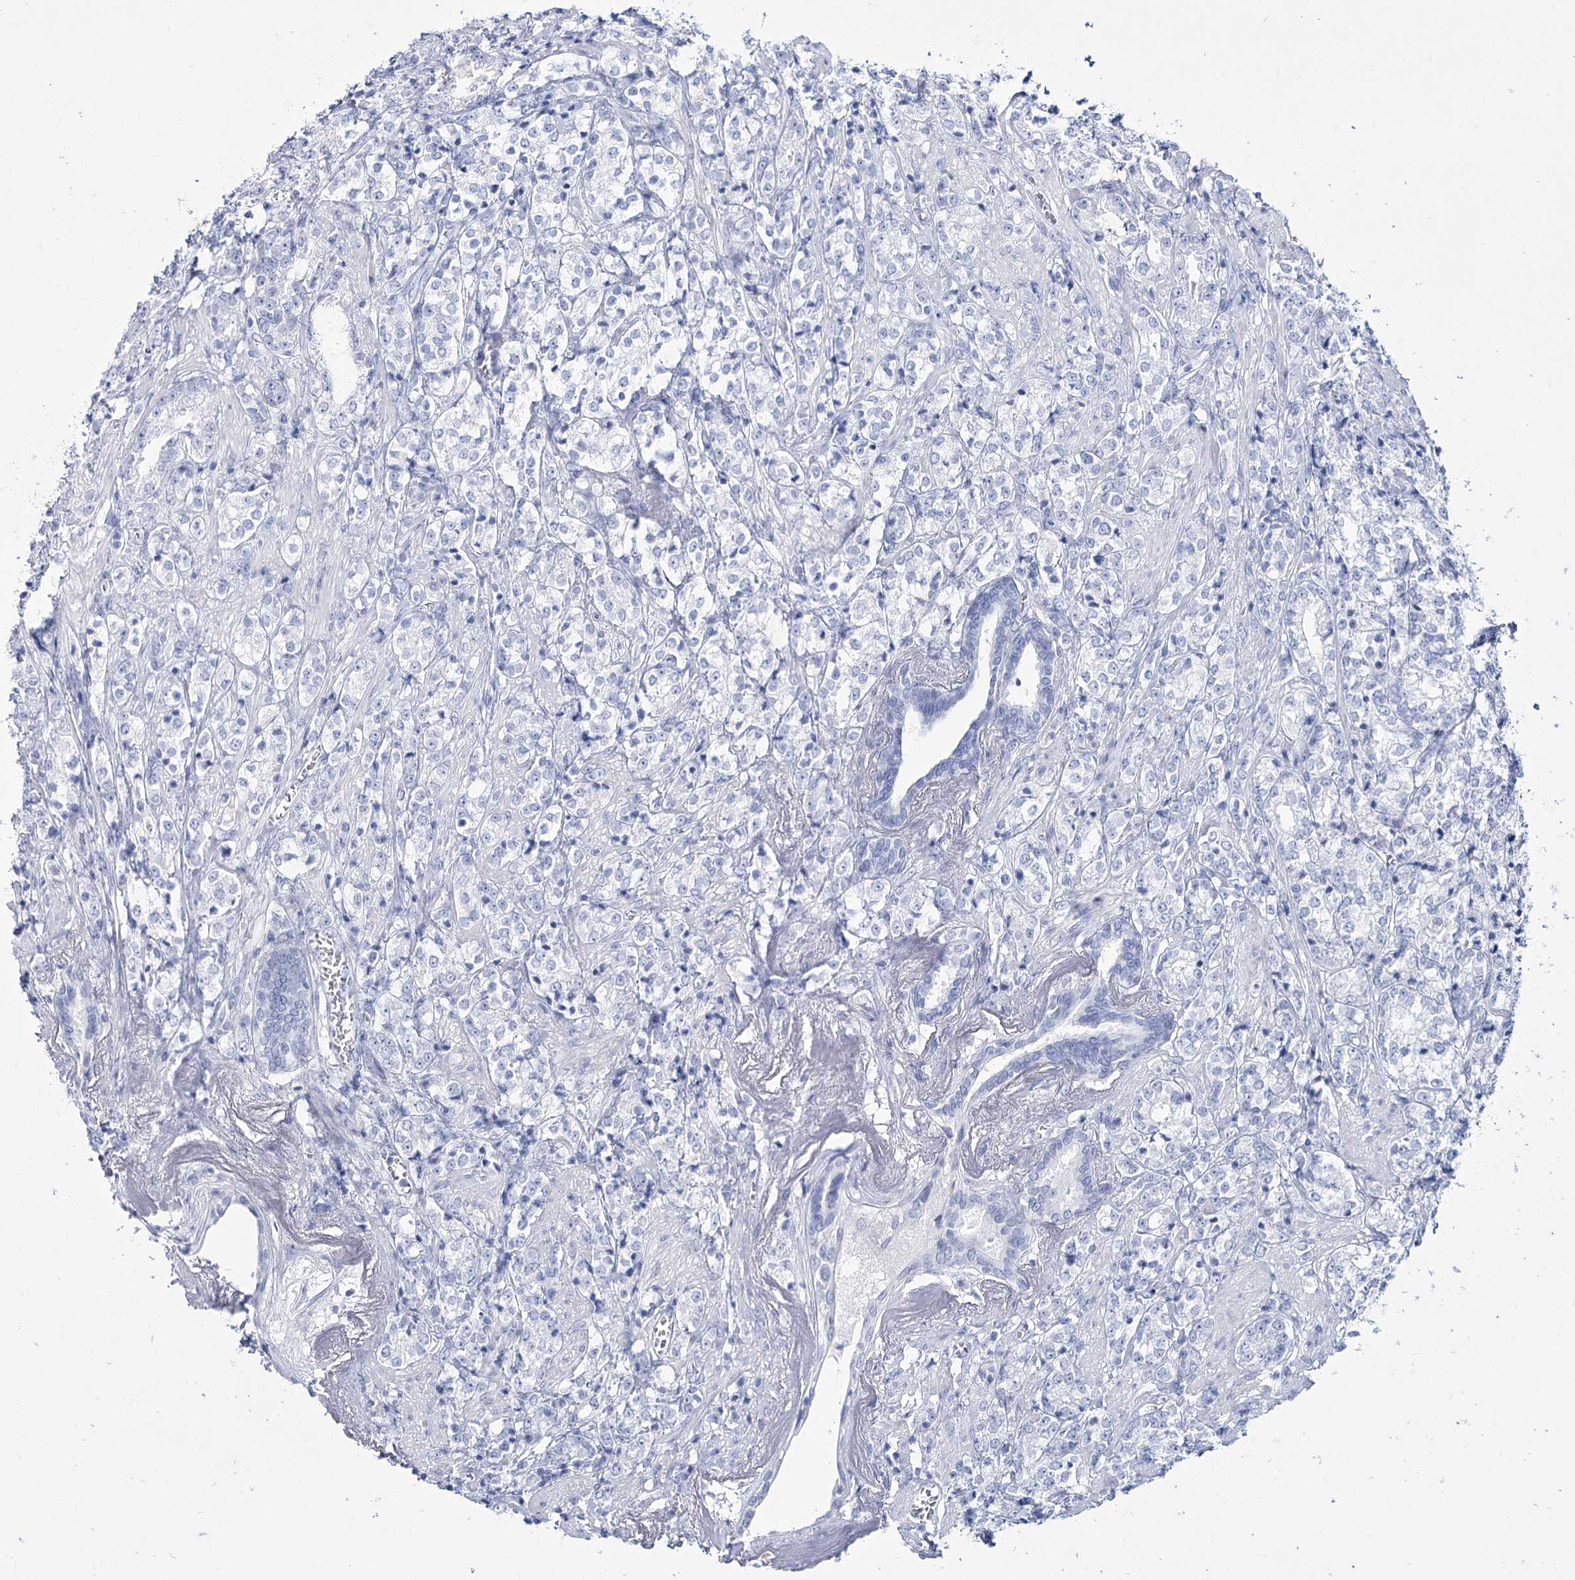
{"staining": {"intensity": "negative", "quantity": "none", "location": "none"}, "tissue": "prostate cancer", "cell_type": "Tumor cells", "image_type": "cancer", "snomed": [{"axis": "morphology", "description": "Adenocarcinoma, High grade"}, {"axis": "topography", "description": "Prostate"}], "caption": "This is an immunohistochemistry micrograph of human prostate cancer. There is no expression in tumor cells.", "gene": "RNF186", "patient": {"sex": "male", "age": 69}}